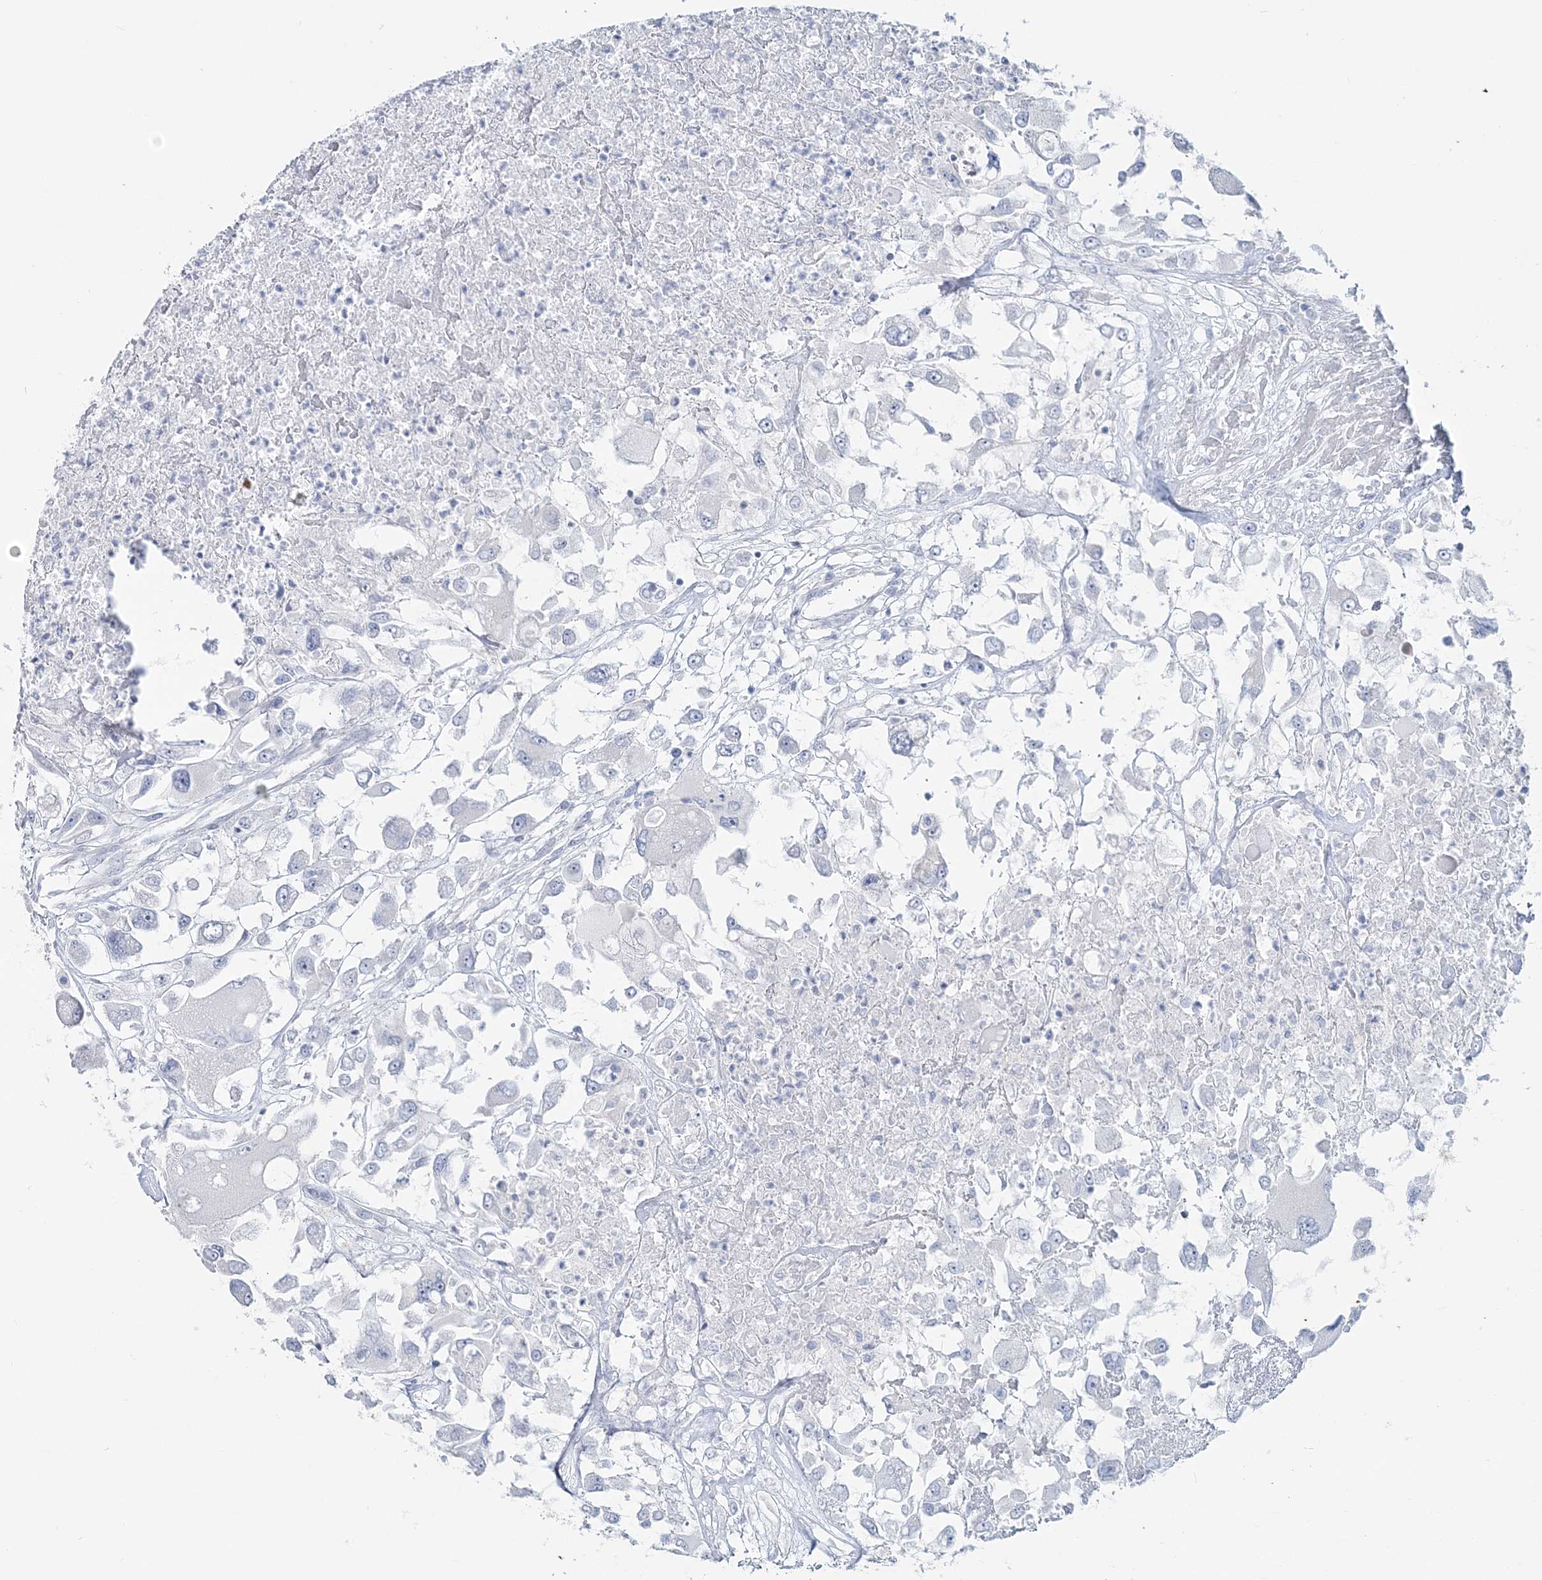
{"staining": {"intensity": "negative", "quantity": "none", "location": "none"}, "tissue": "renal cancer", "cell_type": "Tumor cells", "image_type": "cancer", "snomed": [{"axis": "morphology", "description": "Adenocarcinoma, NOS"}, {"axis": "topography", "description": "Kidney"}], "caption": "There is no significant expression in tumor cells of renal adenocarcinoma.", "gene": "CYP3A4", "patient": {"sex": "female", "age": 52}}